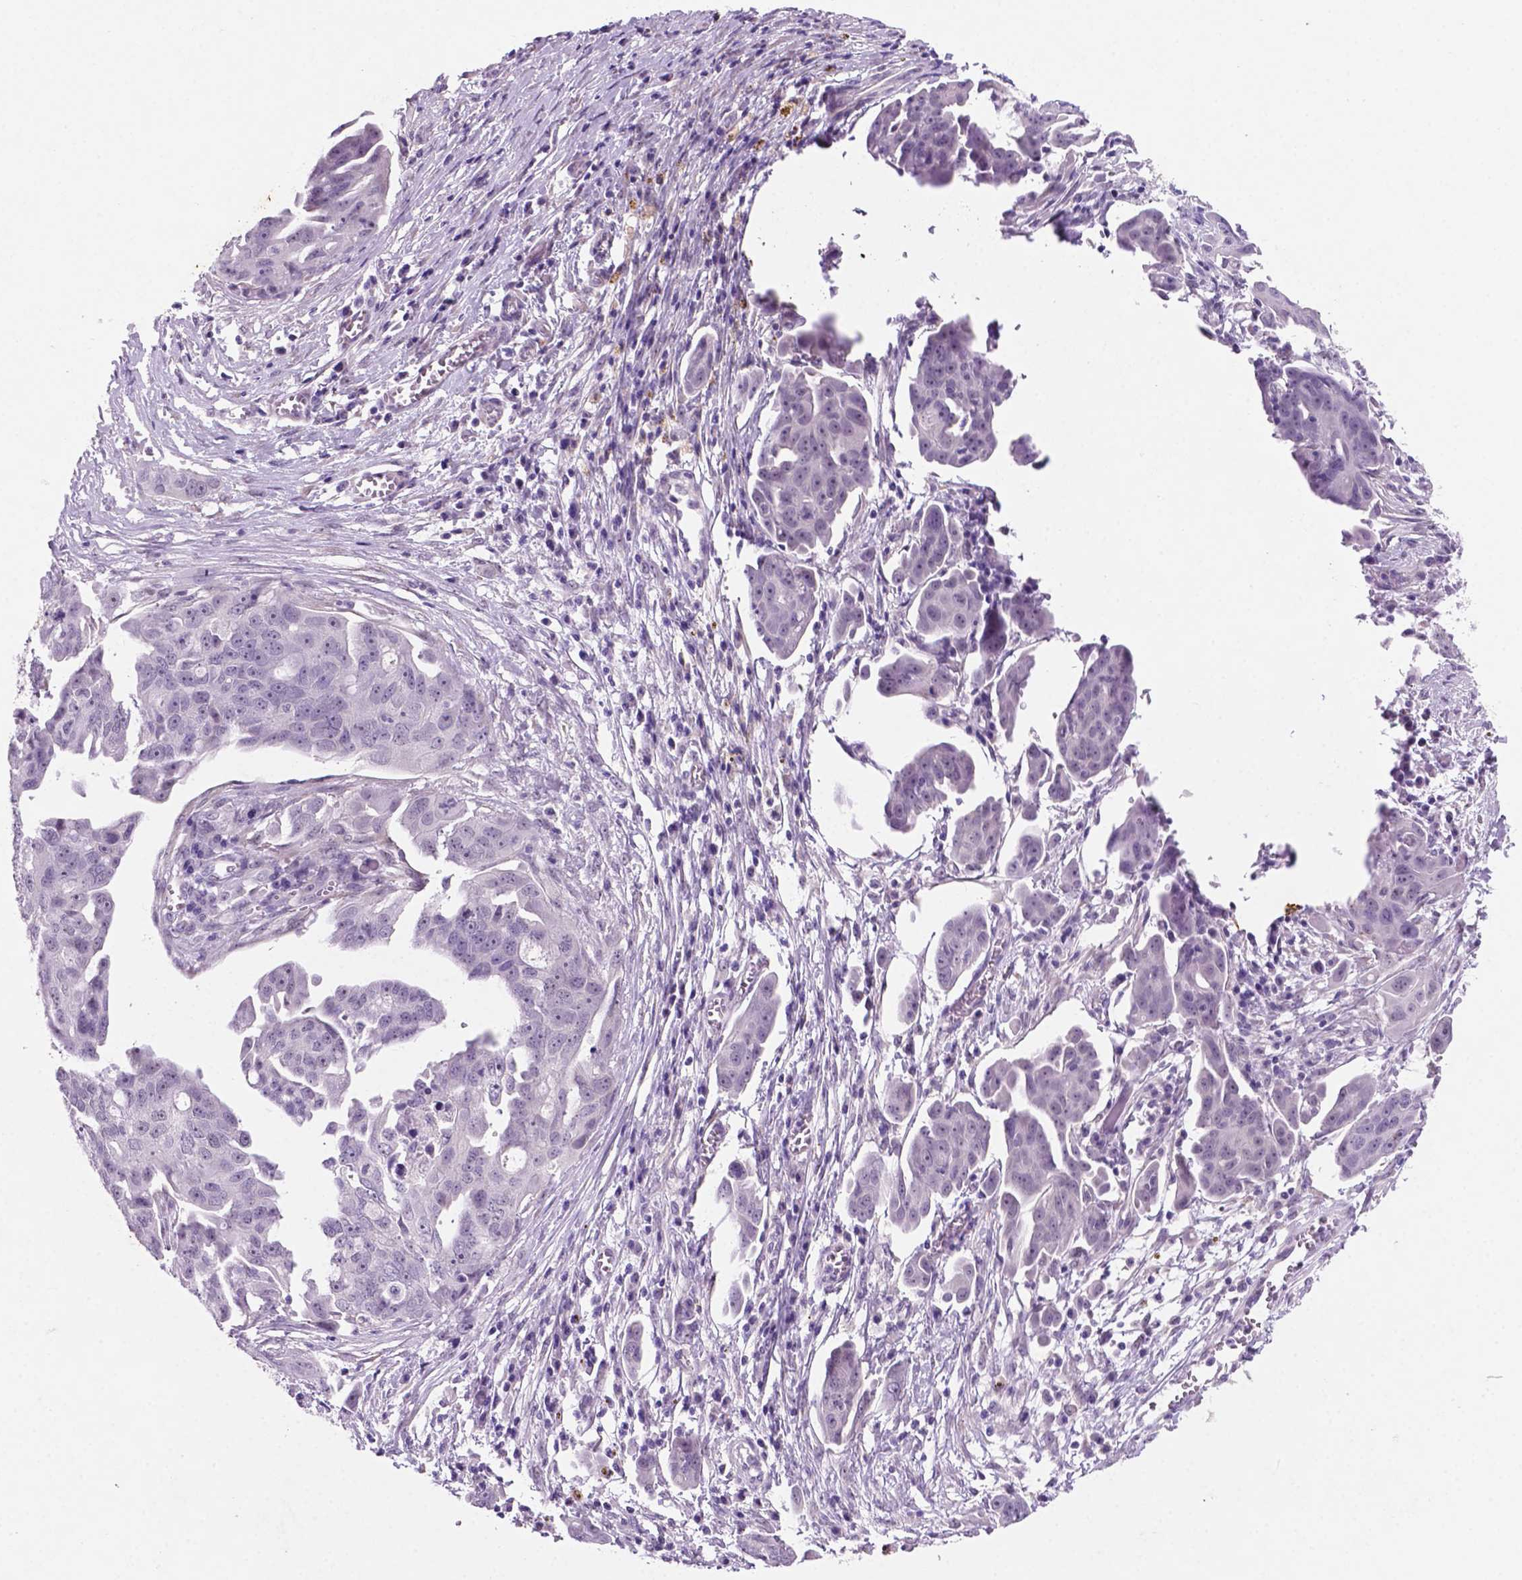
{"staining": {"intensity": "negative", "quantity": "none", "location": "none"}, "tissue": "ovarian cancer", "cell_type": "Tumor cells", "image_type": "cancer", "snomed": [{"axis": "morphology", "description": "Carcinoma, endometroid"}, {"axis": "topography", "description": "Ovary"}], "caption": "Tumor cells are negative for brown protein staining in ovarian cancer. The staining was performed using DAB (3,3'-diaminobenzidine) to visualize the protein expression in brown, while the nuclei were stained in blue with hematoxylin (Magnification: 20x).", "gene": "C18orf21", "patient": {"sex": "female", "age": 70}}